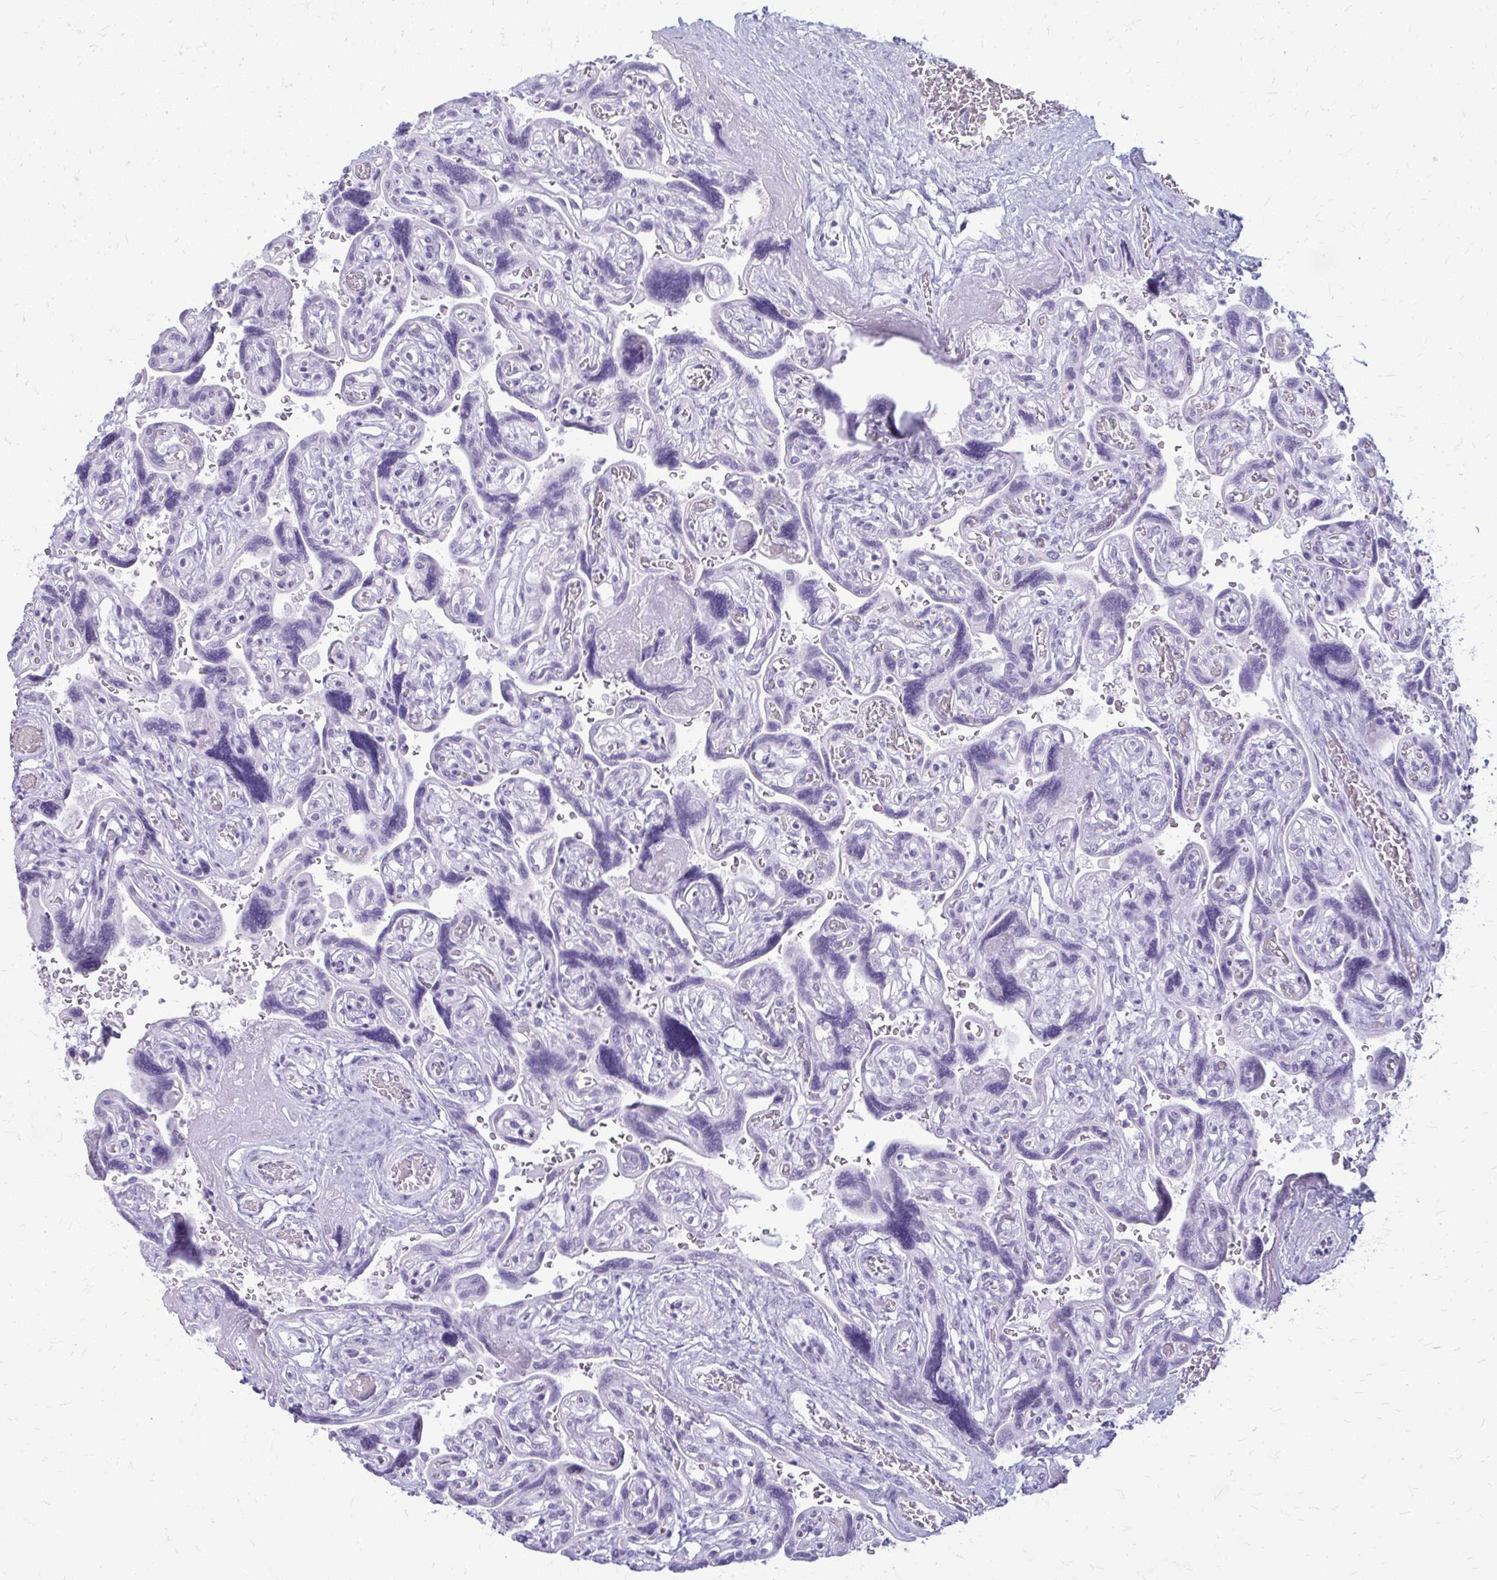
{"staining": {"intensity": "negative", "quantity": "none", "location": "none"}, "tissue": "placenta", "cell_type": "Decidual cells", "image_type": "normal", "snomed": [{"axis": "morphology", "description": "Normal tissue, NOS"}, {"axis": "topography", "description": "Placenta"}], "caption": "Immunohistochemical staining of normal placenta exhibits no significant expression in decidual cells. (DAB (3,3'-diaminobenzidine) IHC, high magnification).", "gene": "KRT5", "patient": {"sex": "female", "age": 32}}